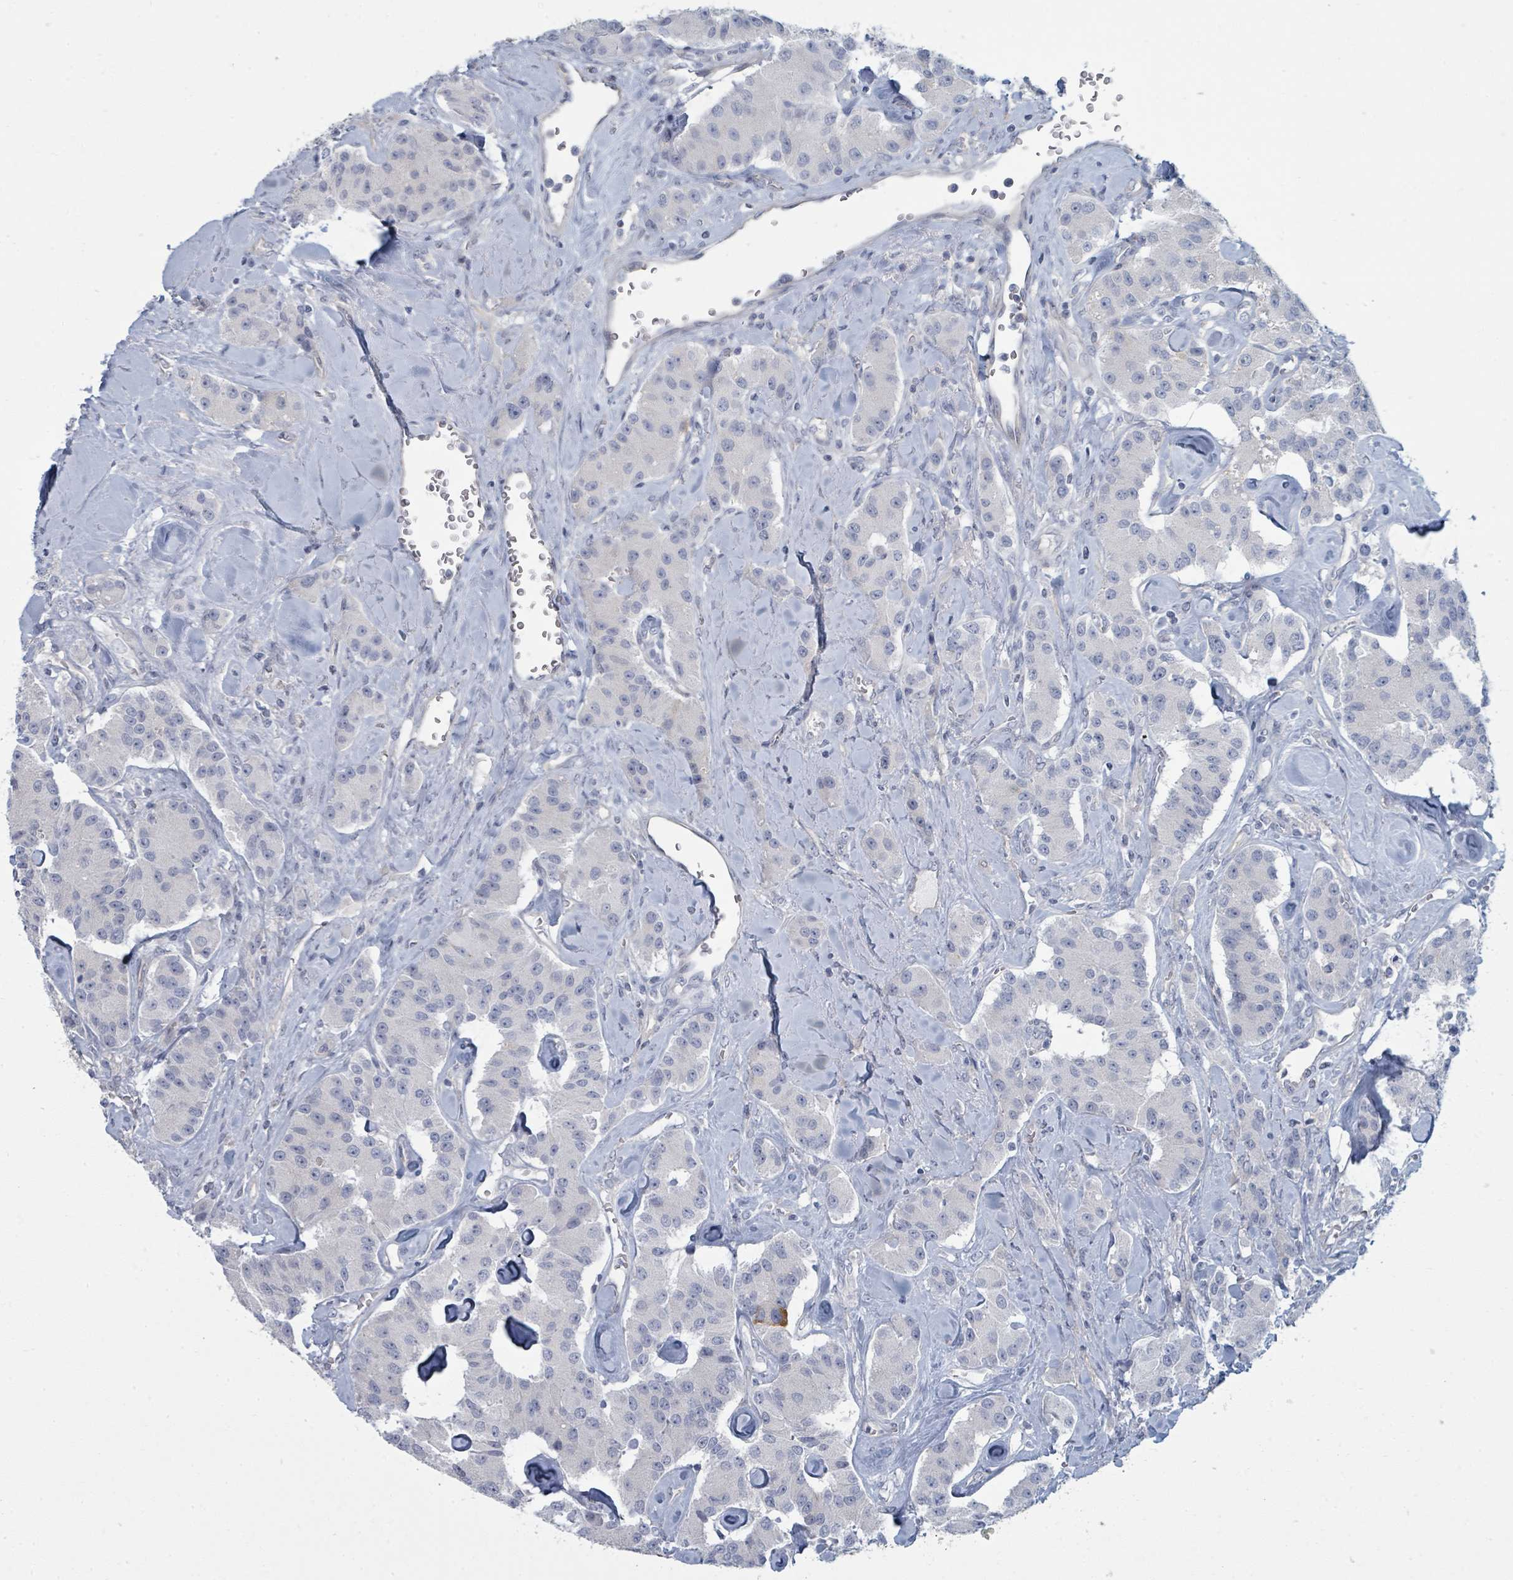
{"staining": {"intensity": "negative", "quantity": "none", "location": "none"}, "tissue": "carcinoid", "cell_type": "Tumor cells", "image_type": "cancer", "snomed": [{"axis": "morphology", "description": "Carcinoid, malignant, NOS"}, {"axis": "topography", "description": "Pancreas"}], "caption": "This photomicrograph is of carcinoid (malignant) stained with IHC to label a protein in brown with the nuclei are counter-stained blue. There is no positivity in tumor cells.", "gene": "SLC25A45", "patient": {"sex": "male", "age": 41}}